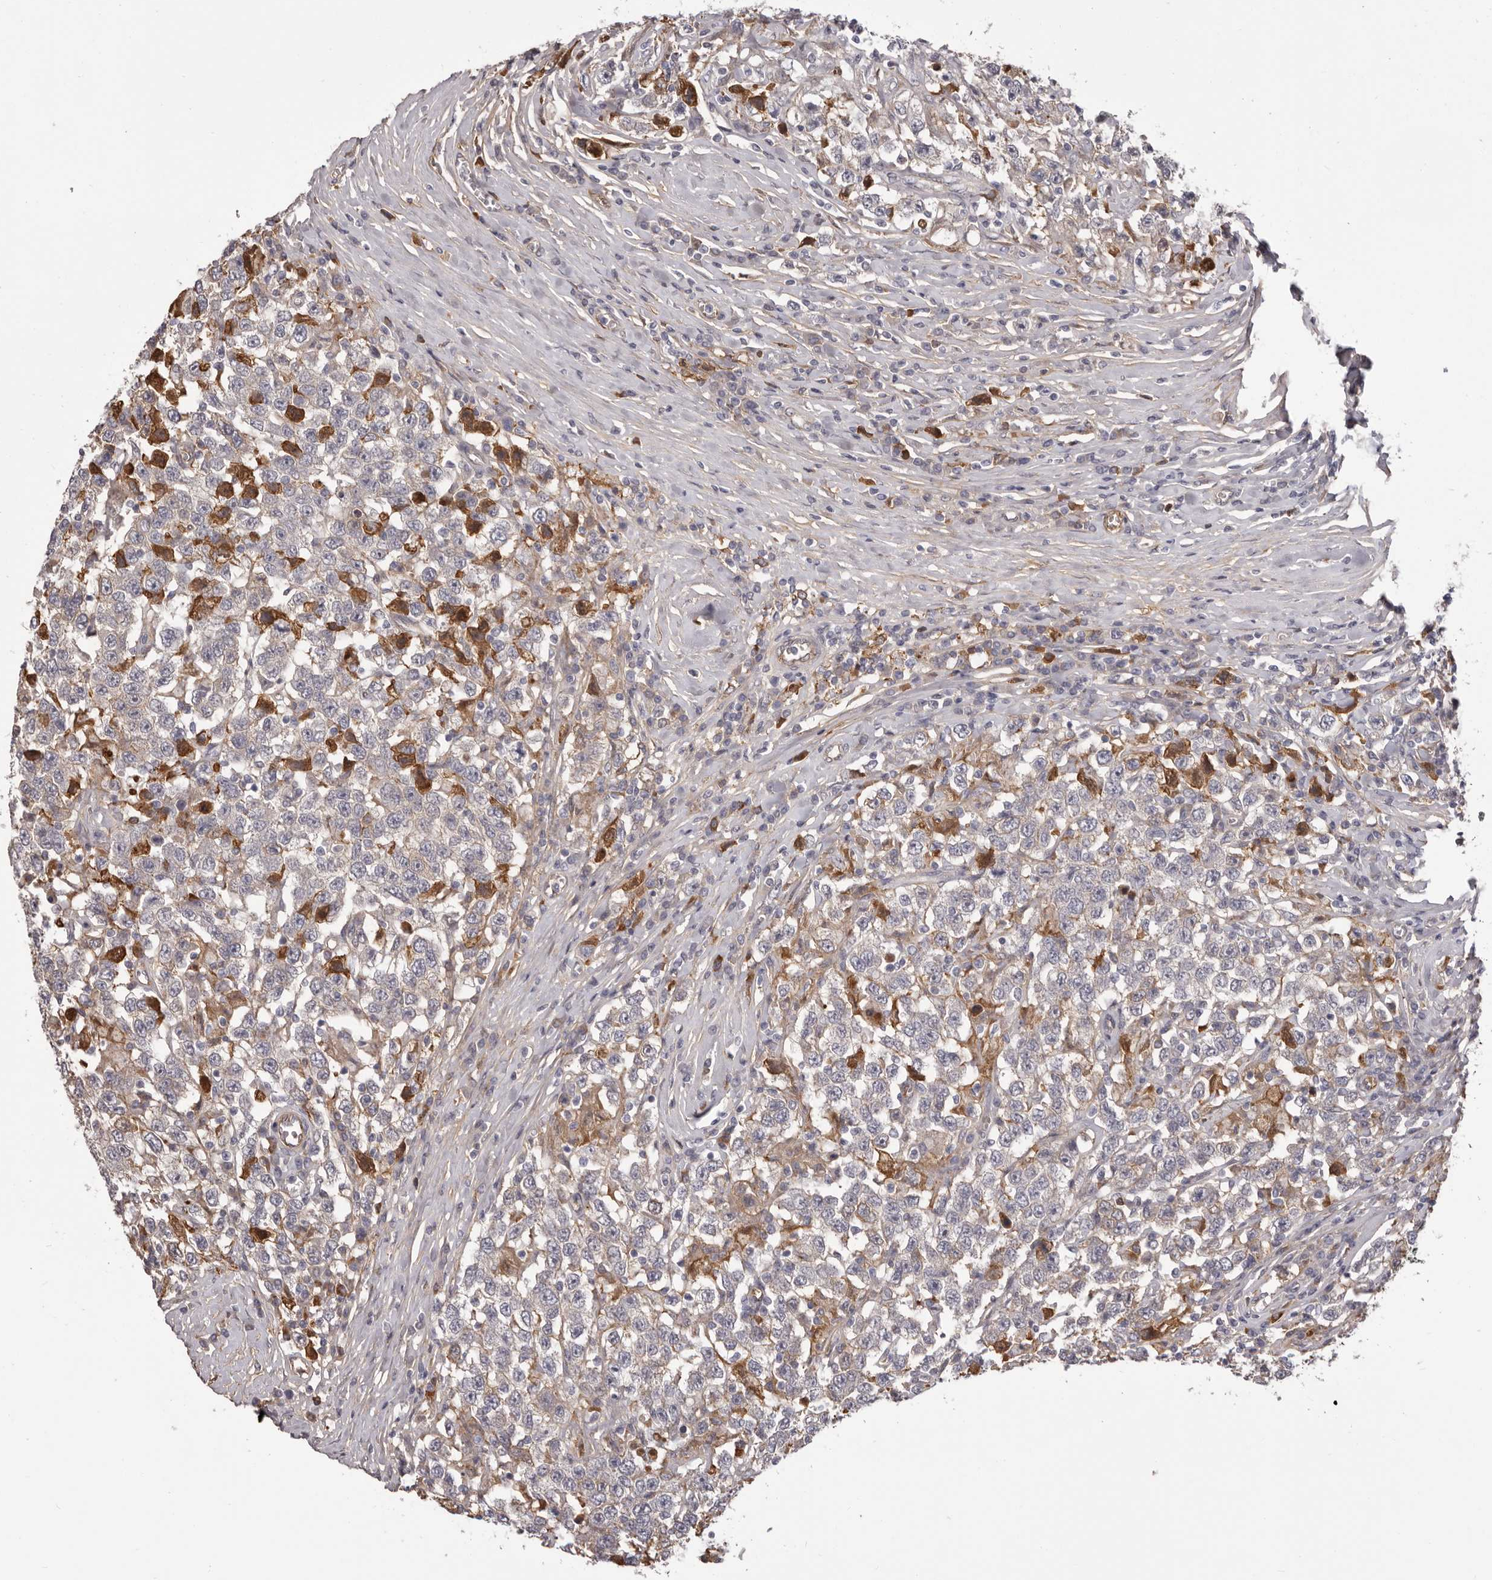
{"staining": {"intensity": "negative", "quantity": "none", "location": "none"}, "tissue": "testis cancer", "cell_type": "Tumor cells", "image_type": "cancer", "snomed": [{"axis": "morphology", "description": "Seminoma, NOS"}, {"axis": "topography", "description": "Testis"}], "caption": "Immunohistochemistry photomicrograph of neoplastic tissue: human seminoma (testis) stained with DAB shows no significant protein staining in tumor cells.", "gene": "OTUD3", "patient": {"sex": "male", "age": 41}}